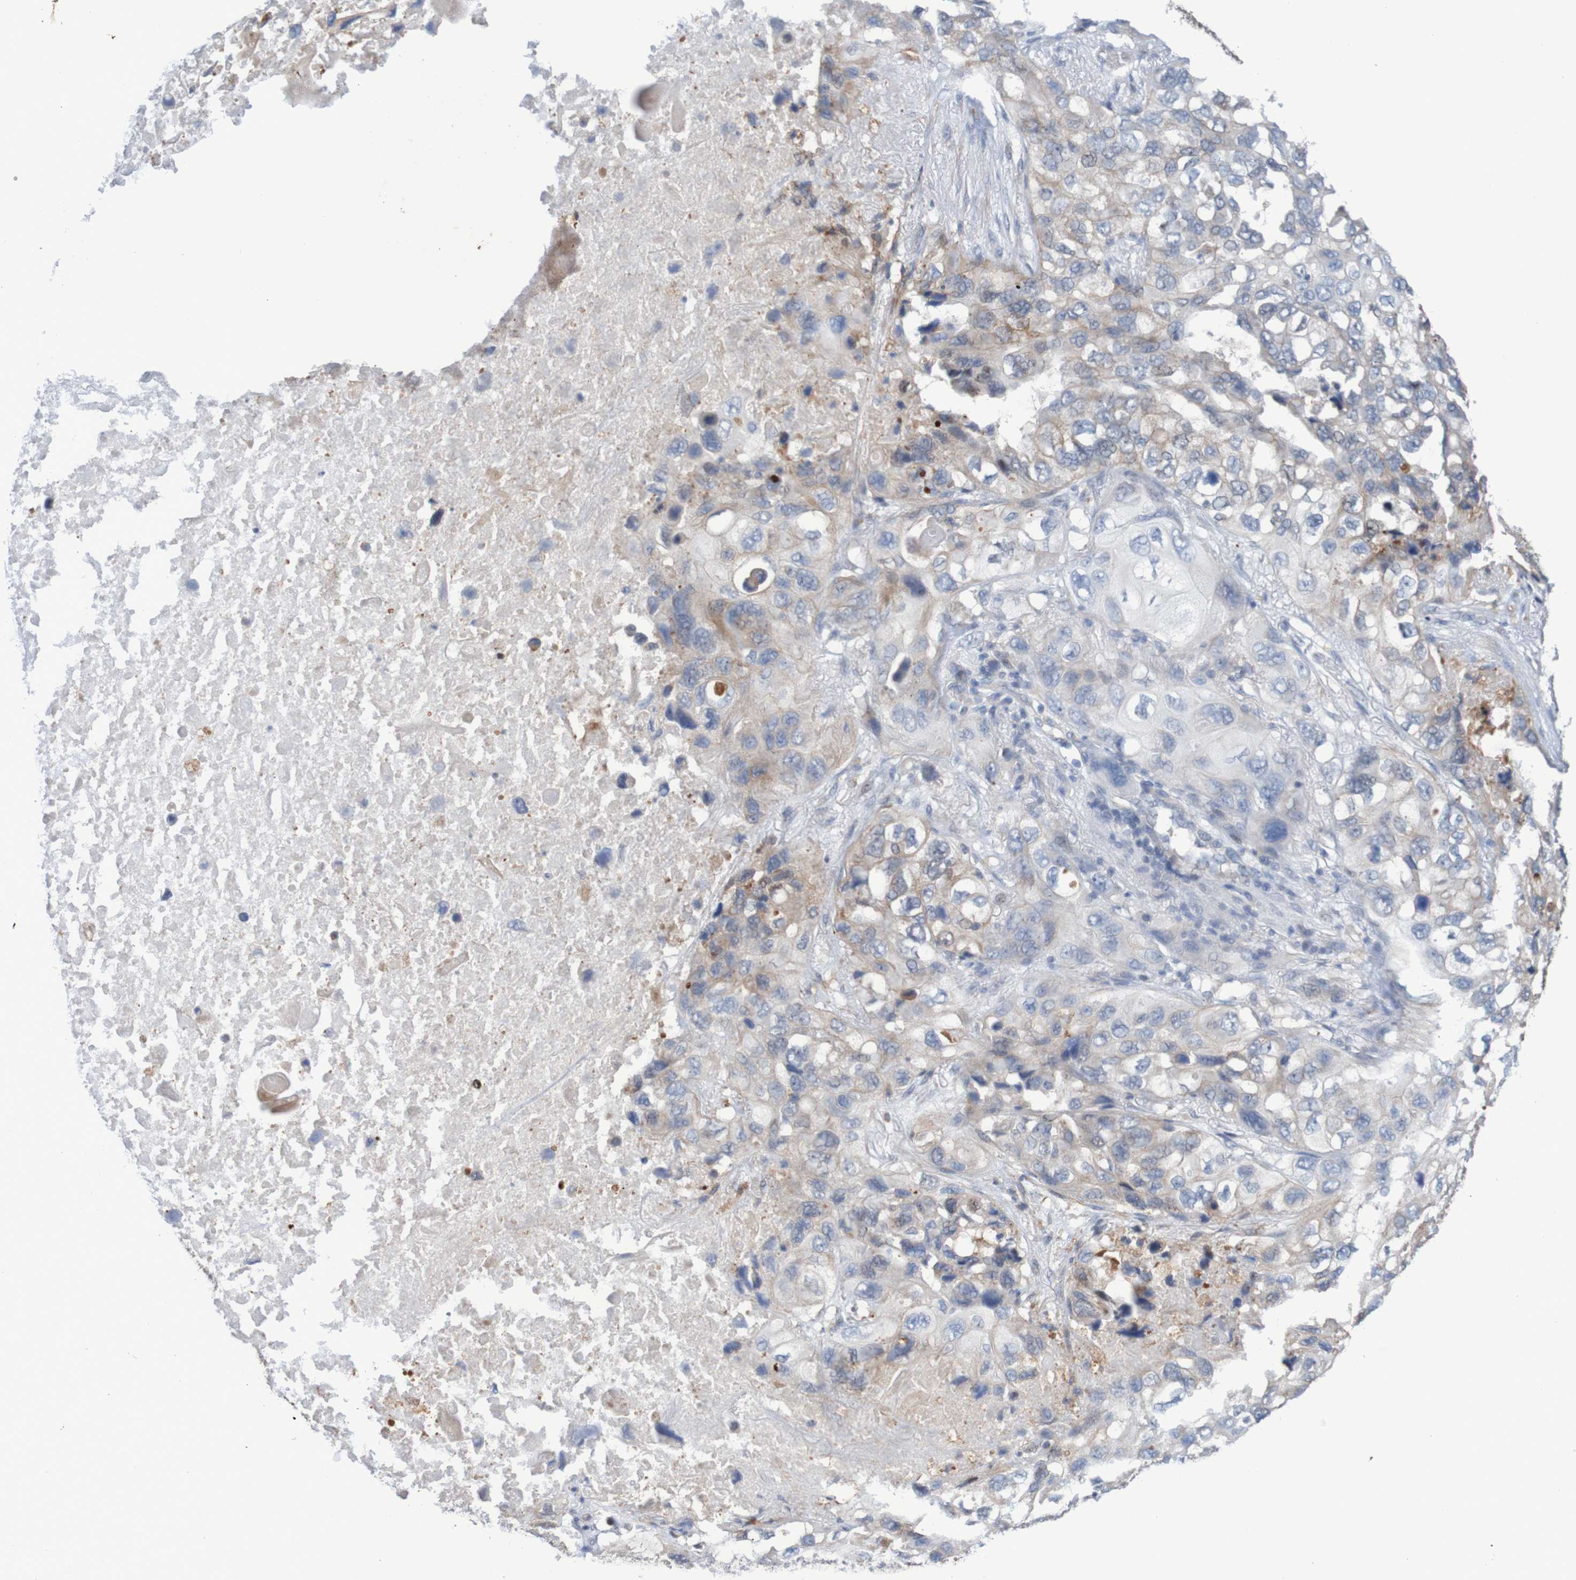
{"staining": {"intensity": "weak", "quantity": "<25%", "location": "cytoplasmic/membranous"}, "tissue": "lung cancer", "cell_type": "Tumor cells", "image_type": "cancer", "snomed": [{"axis": "morphology", "description": "Squamous cell carcinoma, NOS"}, {"axis": "topography", "description": "Lung"}], "caption": "This is a histopathology image of IHC staining of lung squamous cell carcinoma, which shows no expression in tumor cells. The staining is performed using DAB (3,3'-diaminobenzidine) brown chromogen with nuclei counter-stained in using hematoxylin.", "gene": "FBP2", "patient": {"sex": "female", "age": 73}}